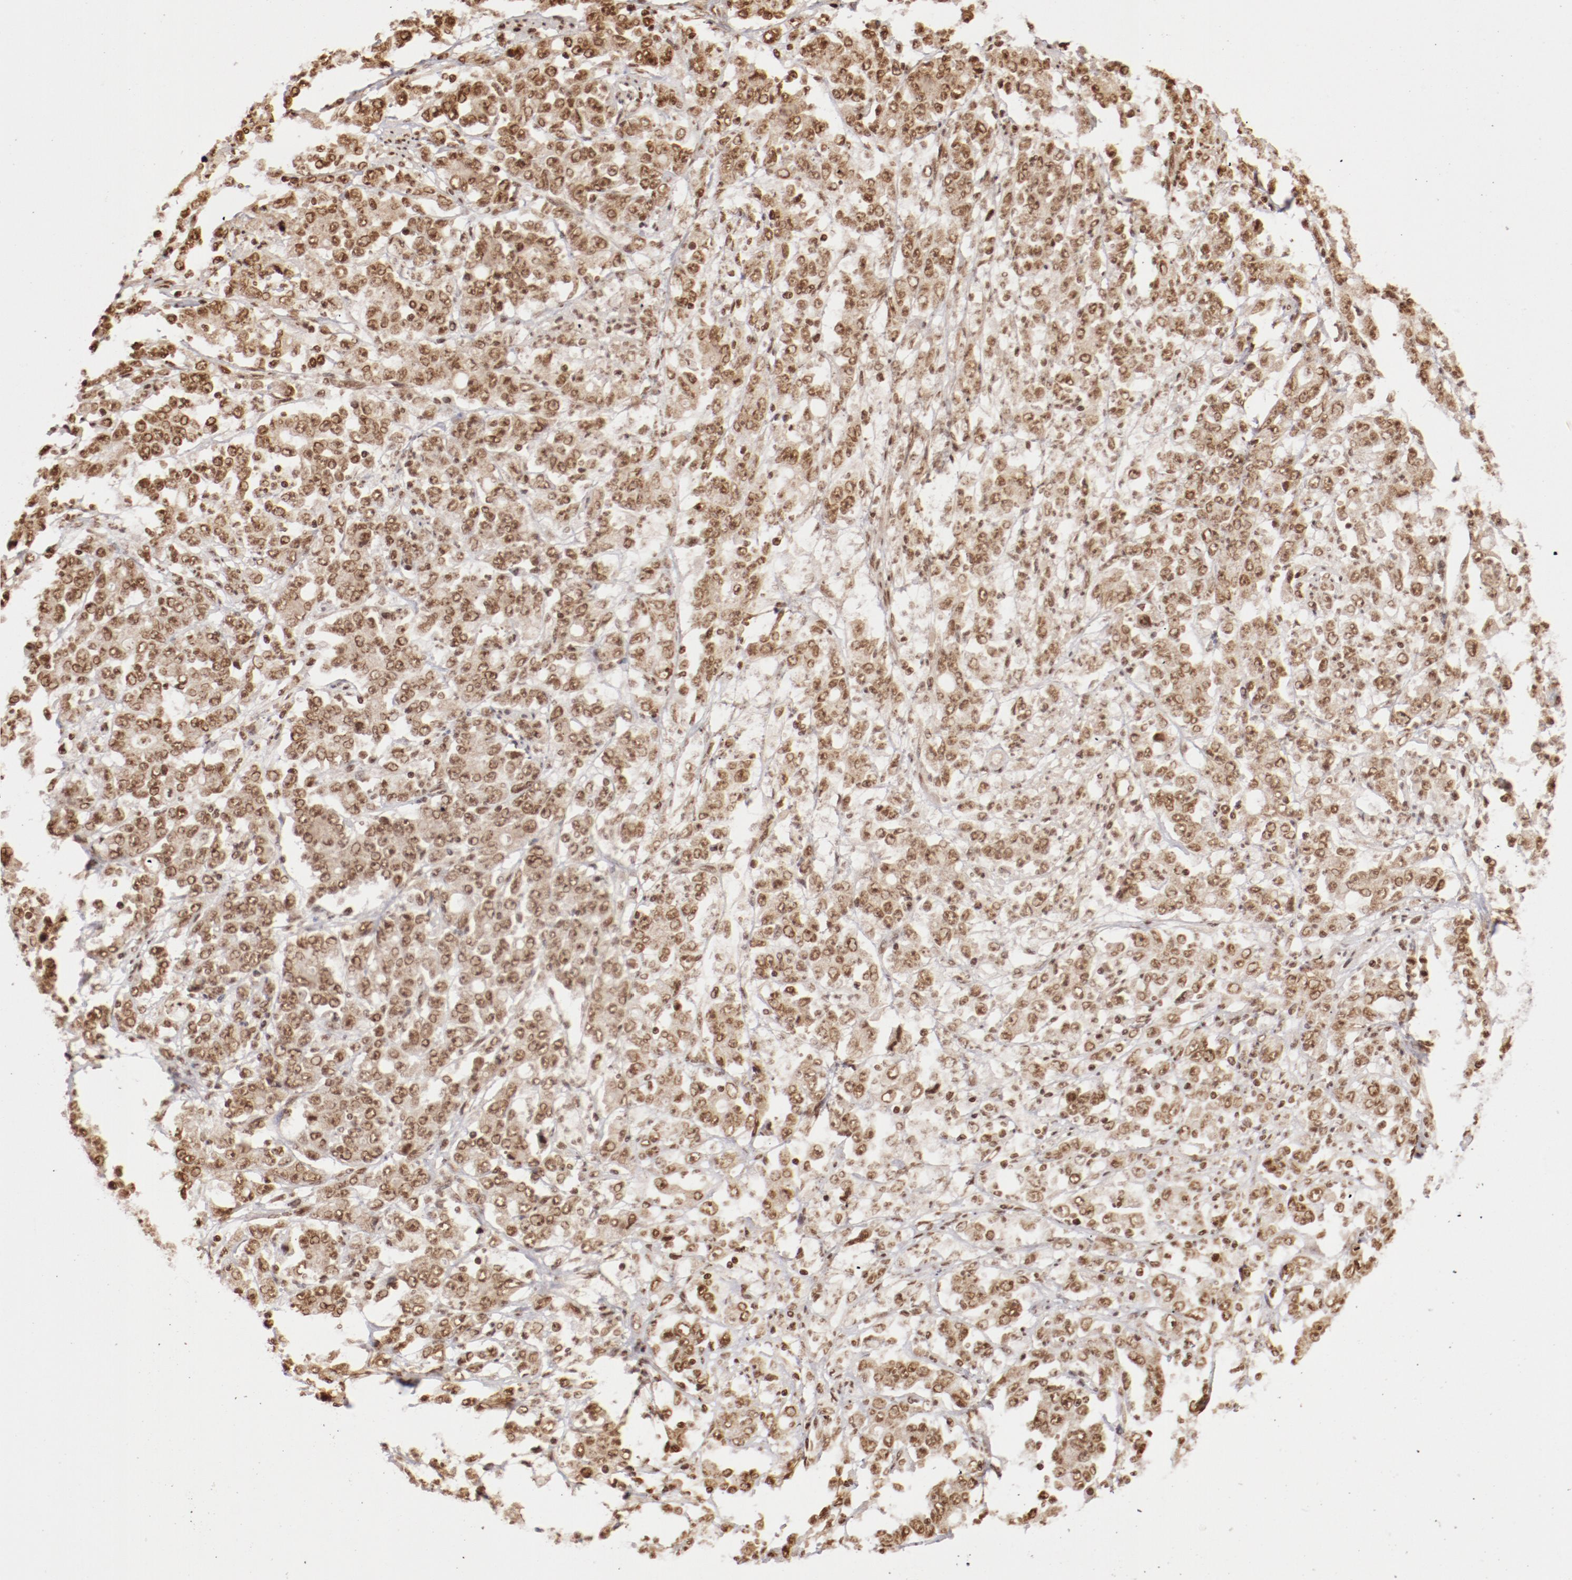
{"staining": {"intensity": "moderate", "quantity": ">75%", "location": "nuclear"}, "tissue": "stomach cancer", "cell_type": "Tumor cells", "image_type": "cancer", "snomed": [{"axis": "morphology", "description": "Adenocarcinoma, NOS"}, {"axis": "topography", "description": "Stomach, lower"}], "caption": "A micrograph of adenocarcinoma (stomach) stained for a protein reveals moderate nuclear brown staining in tumor cells. The protein of interest is shown in brown color, while the nuclei are stained blue.", "gene": "ABL2", "patient": {"sex": "female", "age": 71}}